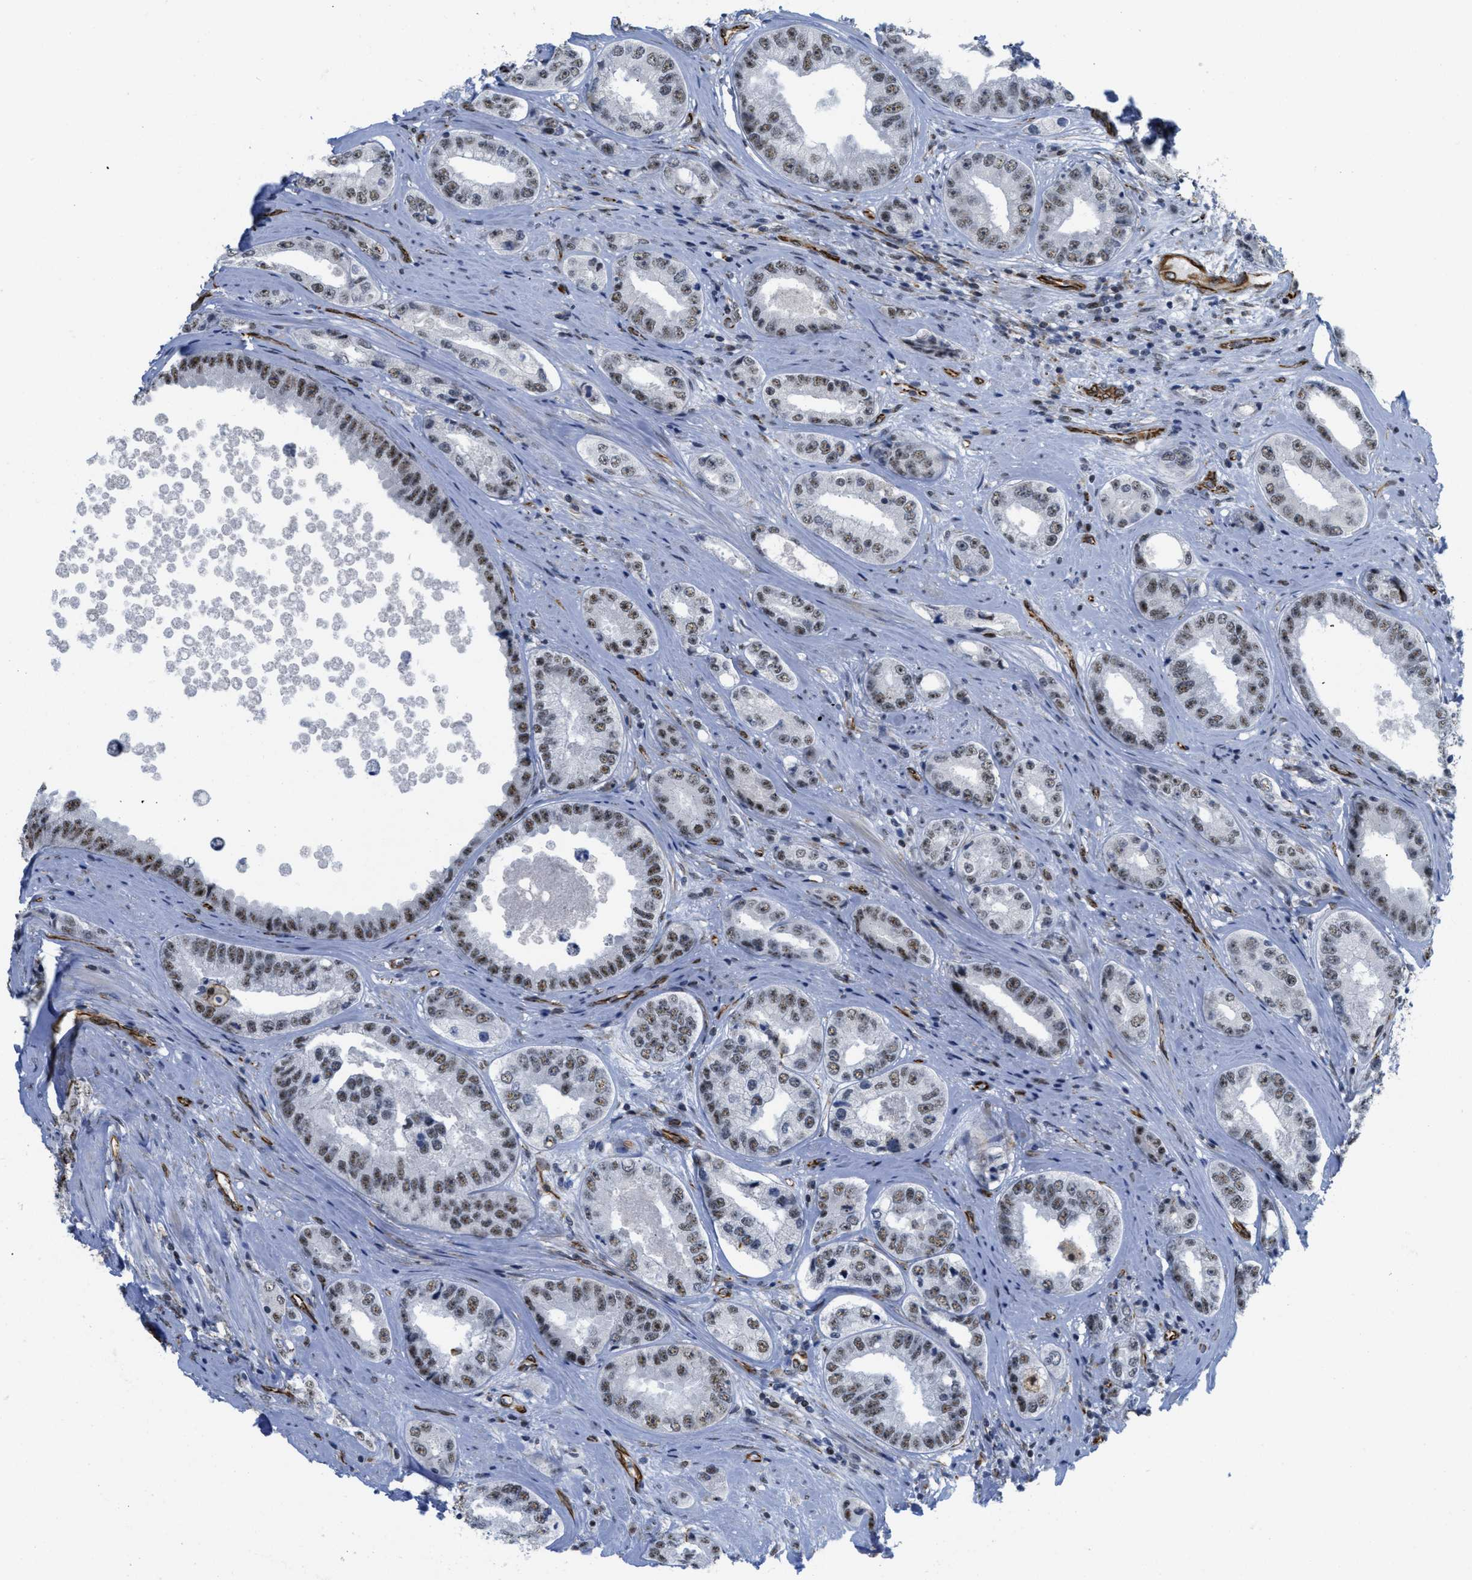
{"staining": {"intensity": "weak", "quantity": ">75%", "location": "nuclear"}, "tissue": "prostate cancer", "cell_type": "Tumor cells", "image_type": "cancer", "snomed": [{"axis": "morphology", "description": "Adenocarcinoma, High grade"}, {"axis": "topography", "description": "Prostate"}], "caption": "Immunohistochemistry (DAB) staining of human prostate cancer shows weak nuclear protein positivity in about >75% of tumor cells. The protein is stained brown, and the nuclei are stained in blue (DAB (3,3'-diaminobenzidine) IHC with brightfield microscopy, high magnification).", "gene": "LRRC8B", "patient": {"sex": "male", "age": 61}}